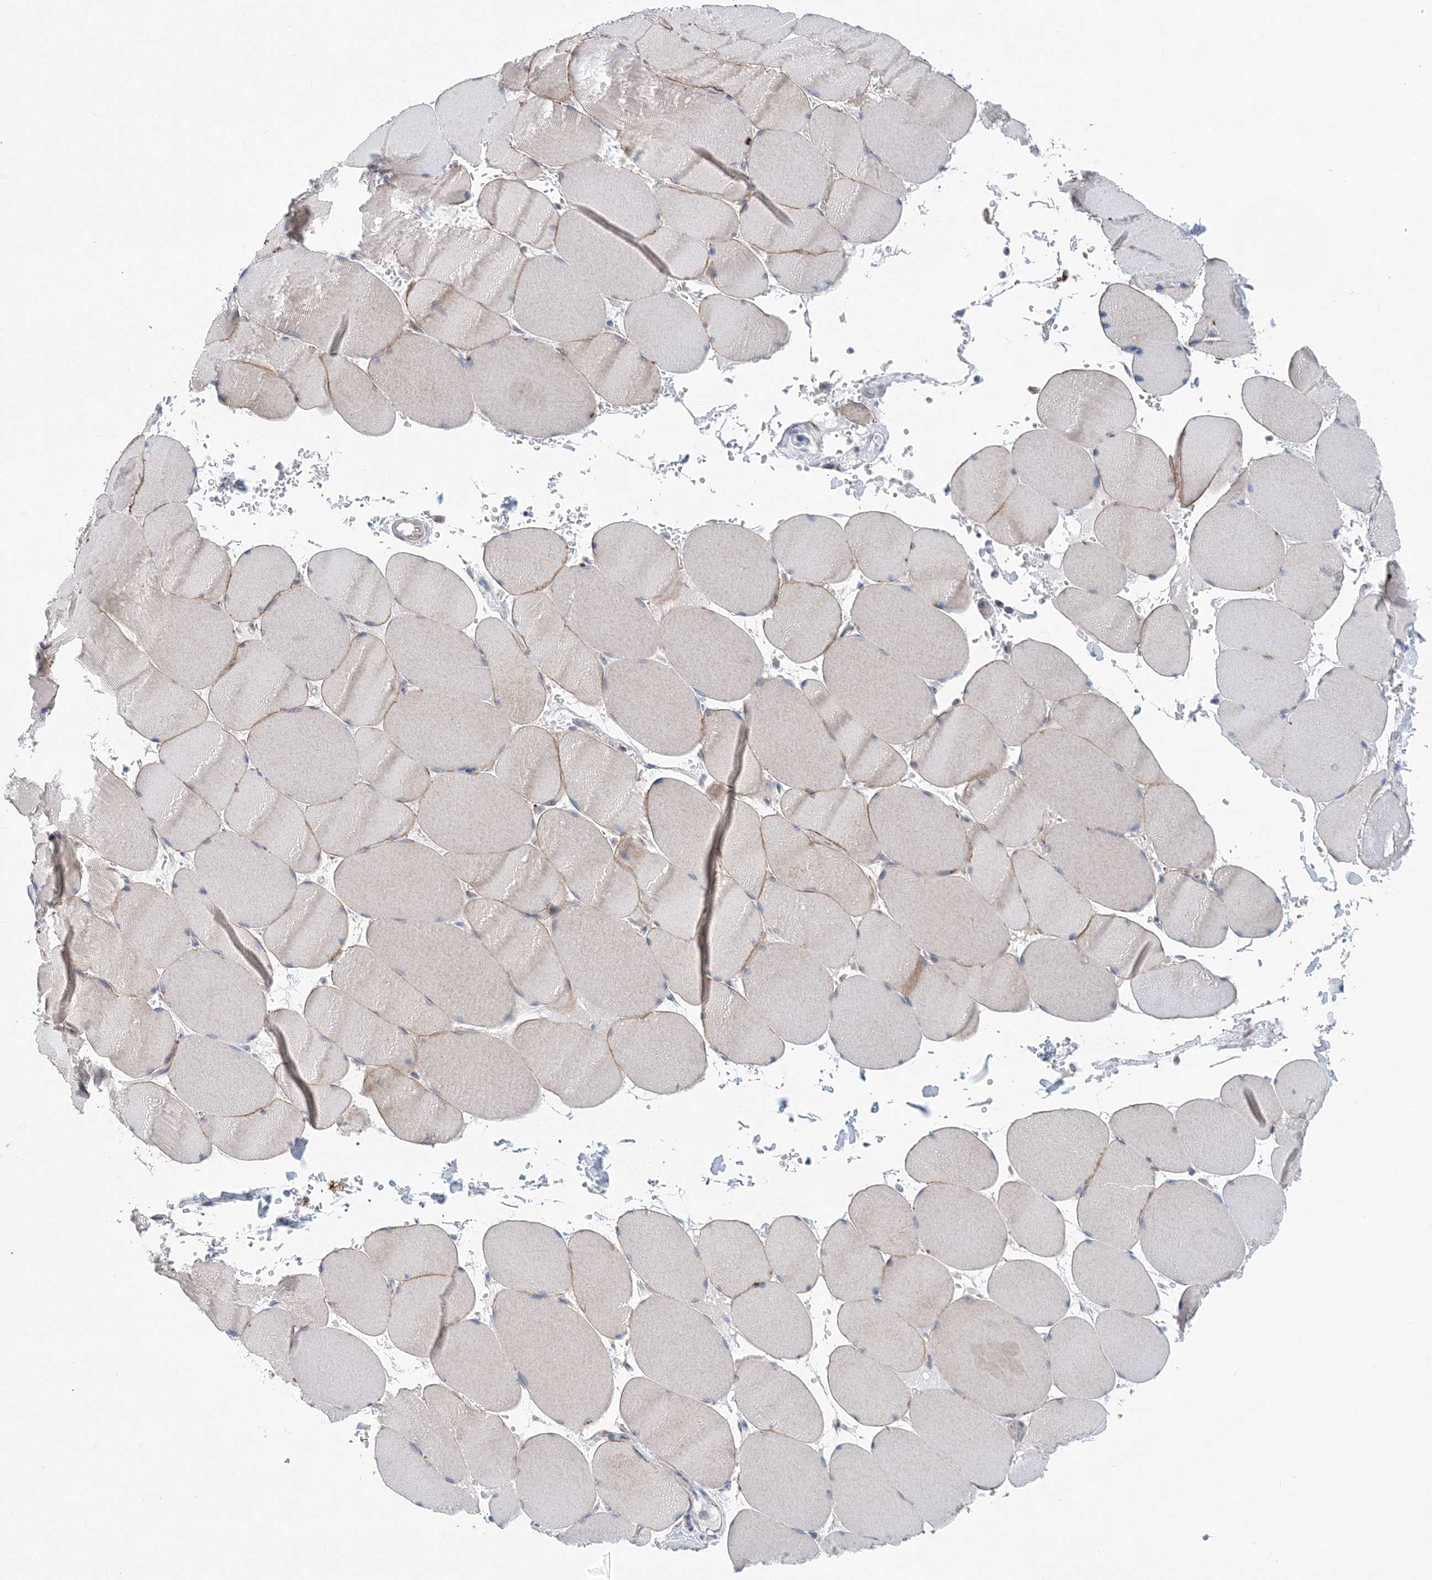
{"staining": {"intensity": "weak", "quantity": "<25%", "location": "cytoplasmic/membranous"}, "tissue": "skeletal muscle", "cell_type": "Myocytes", "image_type": "normal", "snomed": [{"axis": "morphology", "description": "Normal tissue, NOS"}, {"axis": "topography", "description": "Skeletal muscle"}, {"axis": "topography", "description": "Head-Neck"}], "caption": "This micrograph is of normal skeletal muscle stained with immunohistochemistry (IHC) to label a protein in brown with the nuclei are counter-stained blue. There is no expression in myocytes.", "gene": "COPE", "patient": {"sex": "male", "age": 66}}